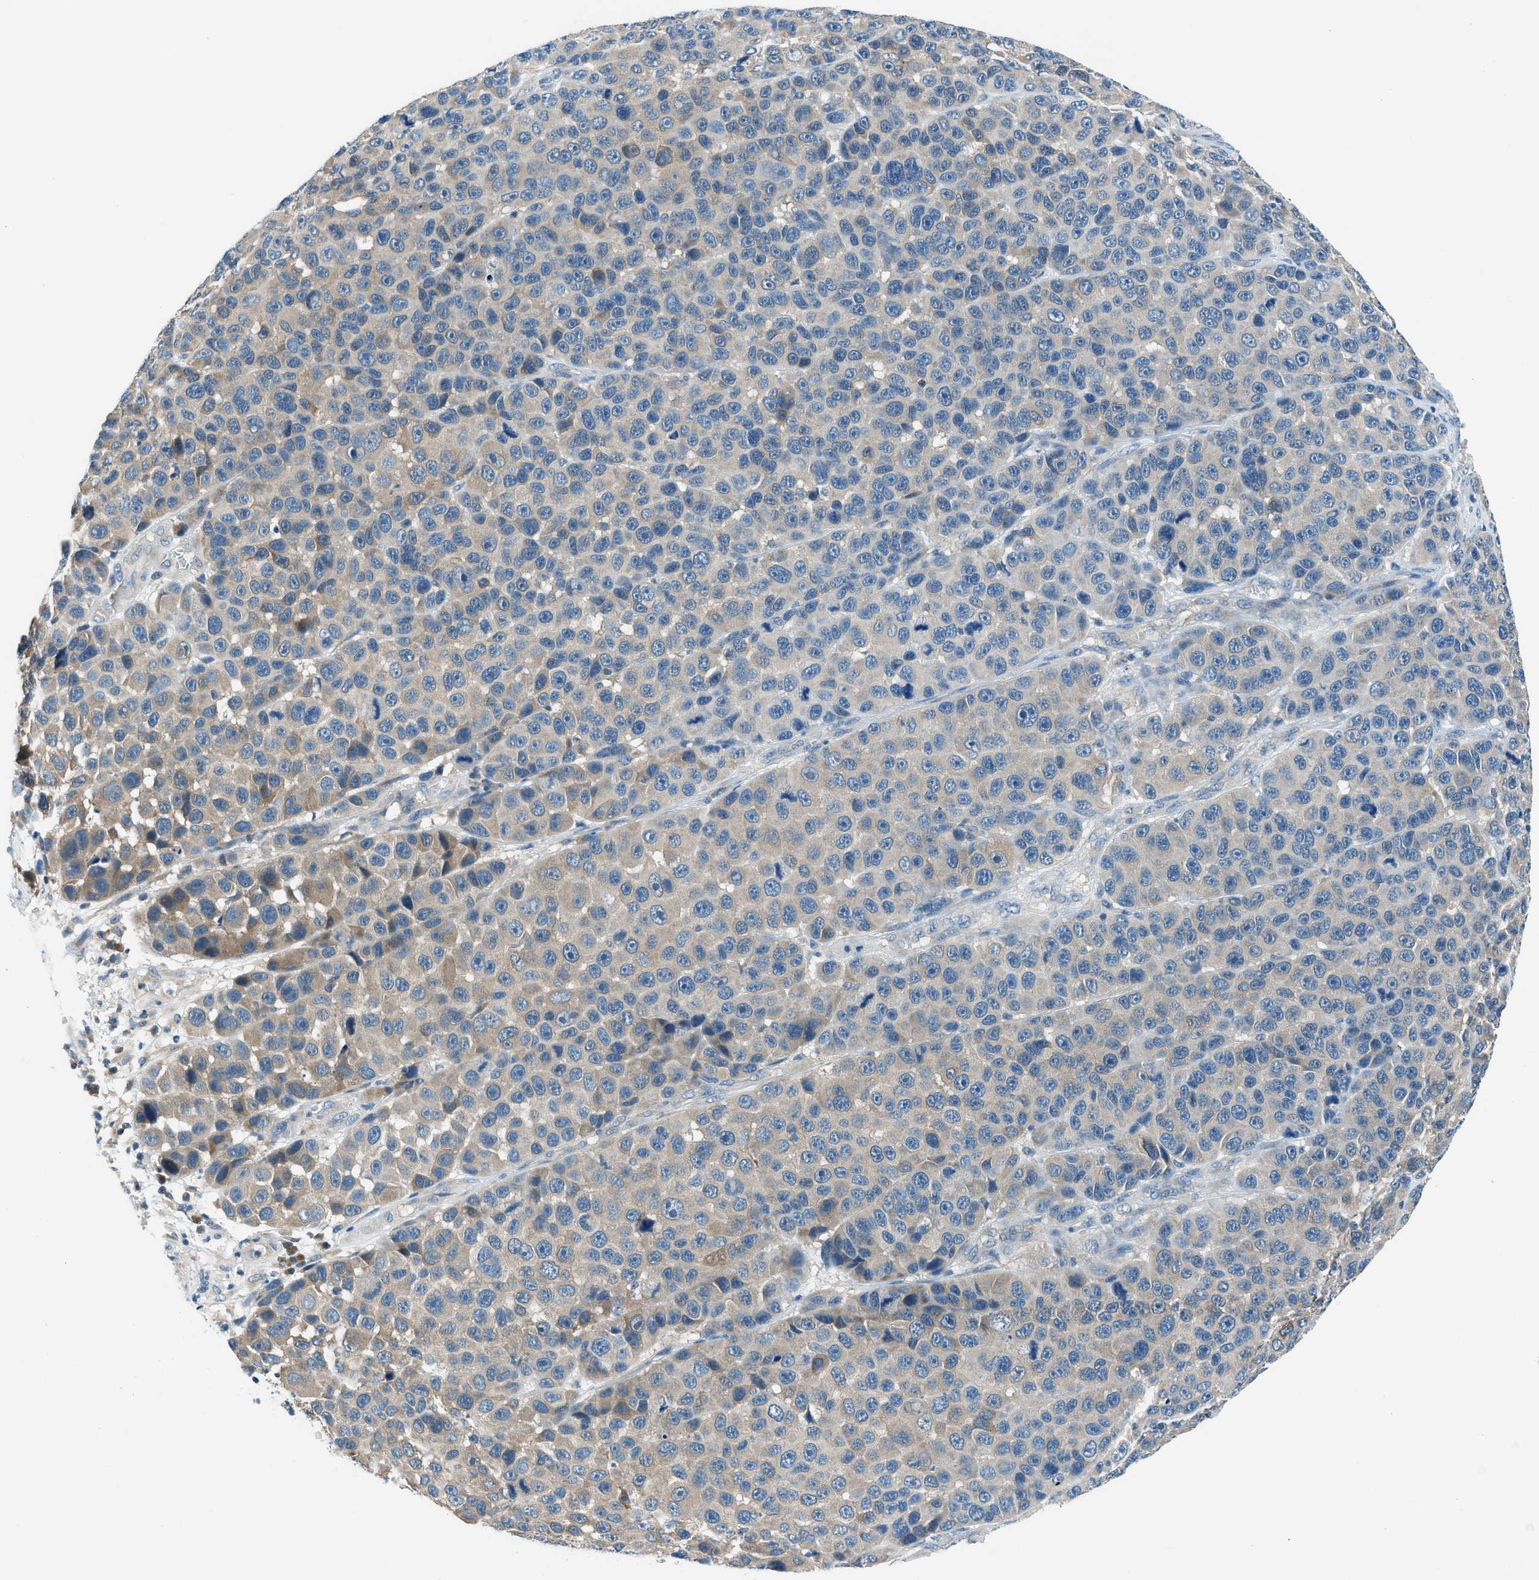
{"staining": {"intensity": "weak", "quantity": "<25%", "location": "cytoplasmic/membranous"}, "tissue": "melanoma", "cell_type": "Tumor cells", "image_type": "cancer", "snomed": [{"axis": "morphology", "description": "Malignant melanoma, NOS"}, {"axis": "topography", "description": "Skin"}], "caption": "Malignant melanoma was stained to show a protein in brown. There is no significant positivity in tumor cells.", "gene": "ACP1", "patient": {"sex": "male", "age": 53}}